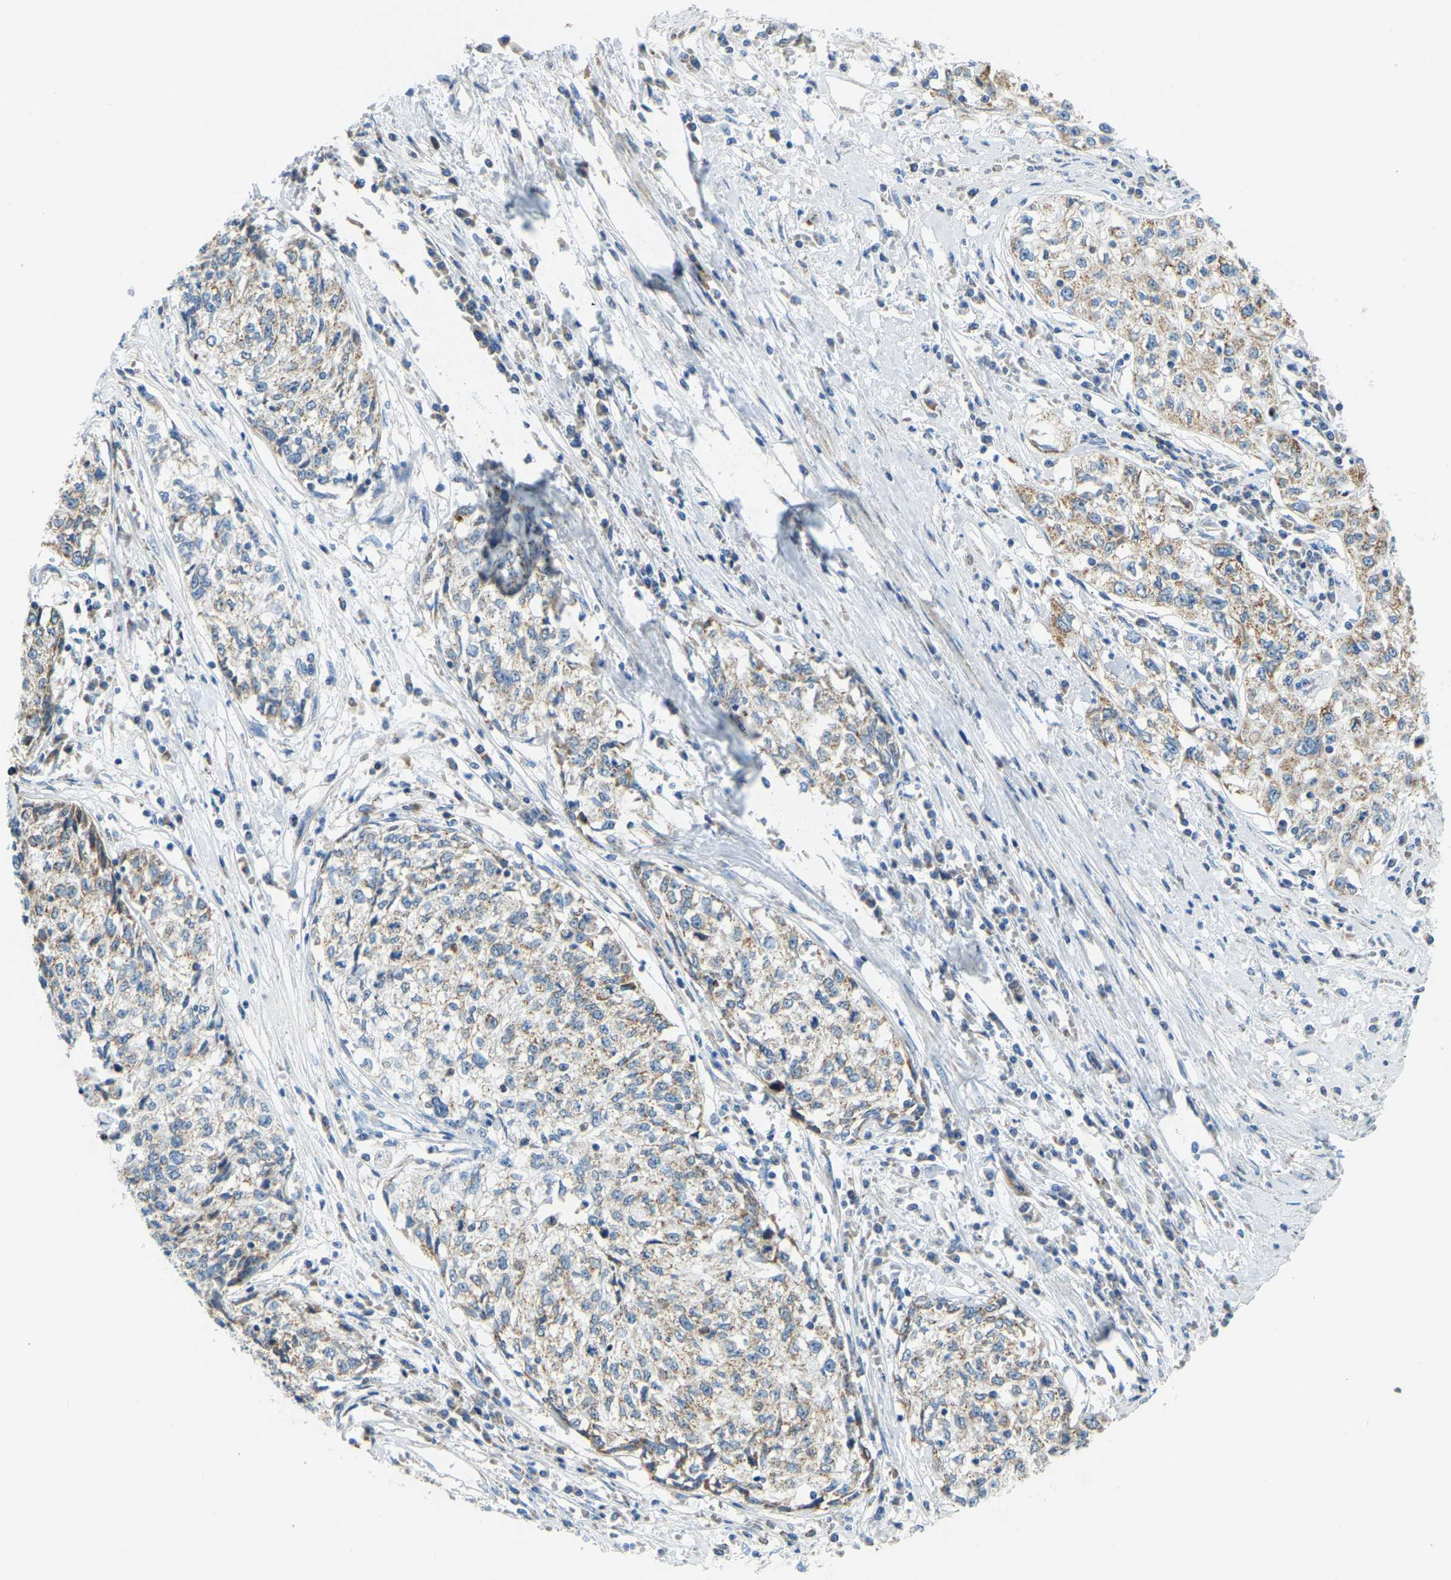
{"staining": {"intensity": "weak", "quantity": "25%-75%", "location": "cytoplasmic/membranous"}, "tissue": "cervical cancer", "cell_type": "Tumor cells", "image_type": "cancer", "snomed": [{"axis": "morphology", "description": "Squamous cell carcinoma, NOS"}, {"axis": "topography", "description": "Cervix"}], "caption": "The immunohistochemical stain shows weak cytoplasmic/membranous positivity in tumor cells of cervical squamous cell carcinoma tissue.", "gene": "GDA", "patient": {"sex": "female", "age": 57}}